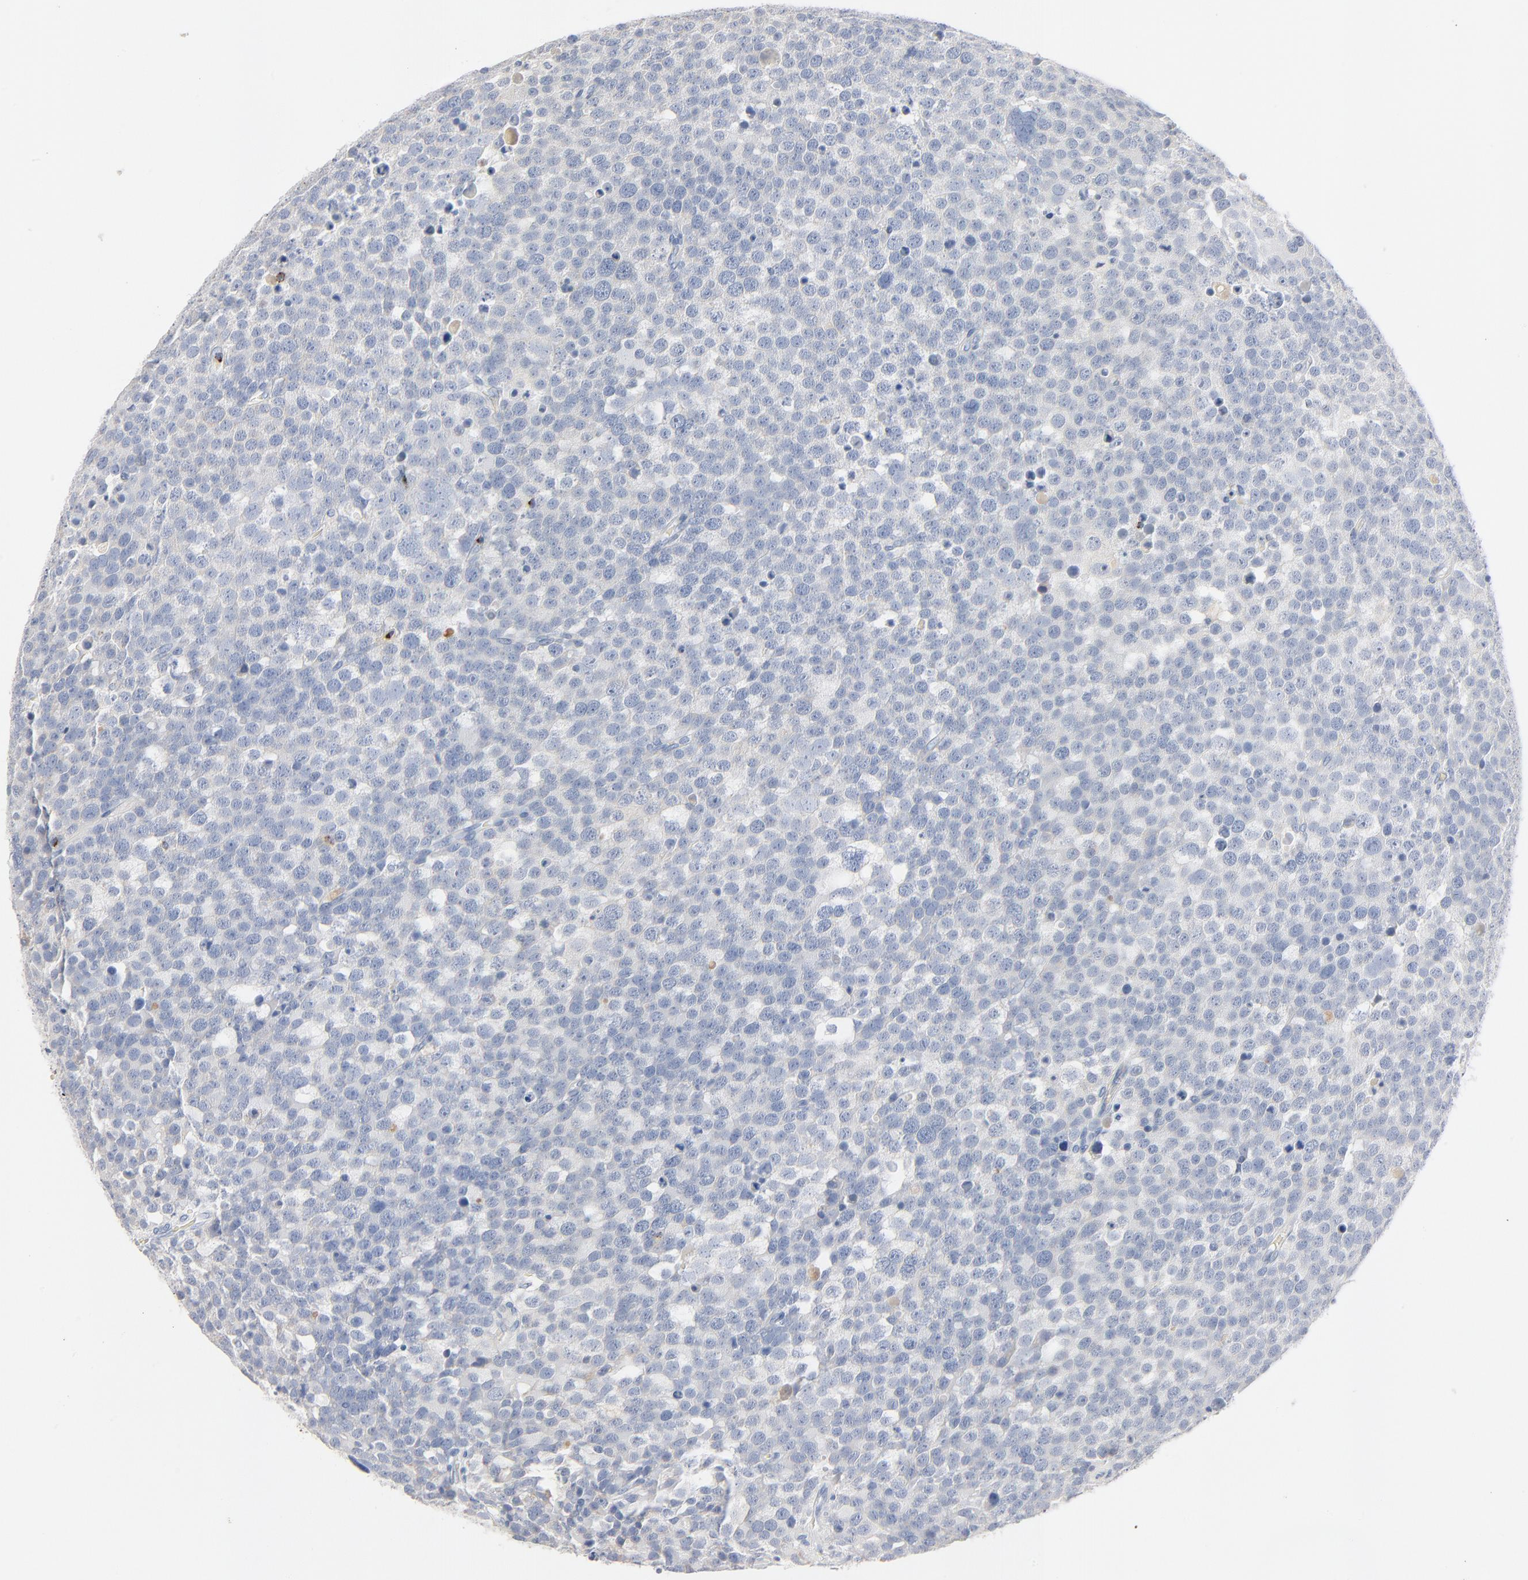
{"staining": {"intensity": "negative", "quantity": "none", "location": "none"}, "tissue": "testis cancer", "cell_type": "Tumor cells", "image_type": "cancer", "snomed": [{"axis": "morphology", "description": "Seminoma, NOS"}, {"axis": "topography", "description": "Testis"}], "caption": "Immunohistochemical staining of human testis seminoma exhibits no significant expression in tumor cells.", "gene": "GZMB", "patient": {"sex": "male", "age": 71}}